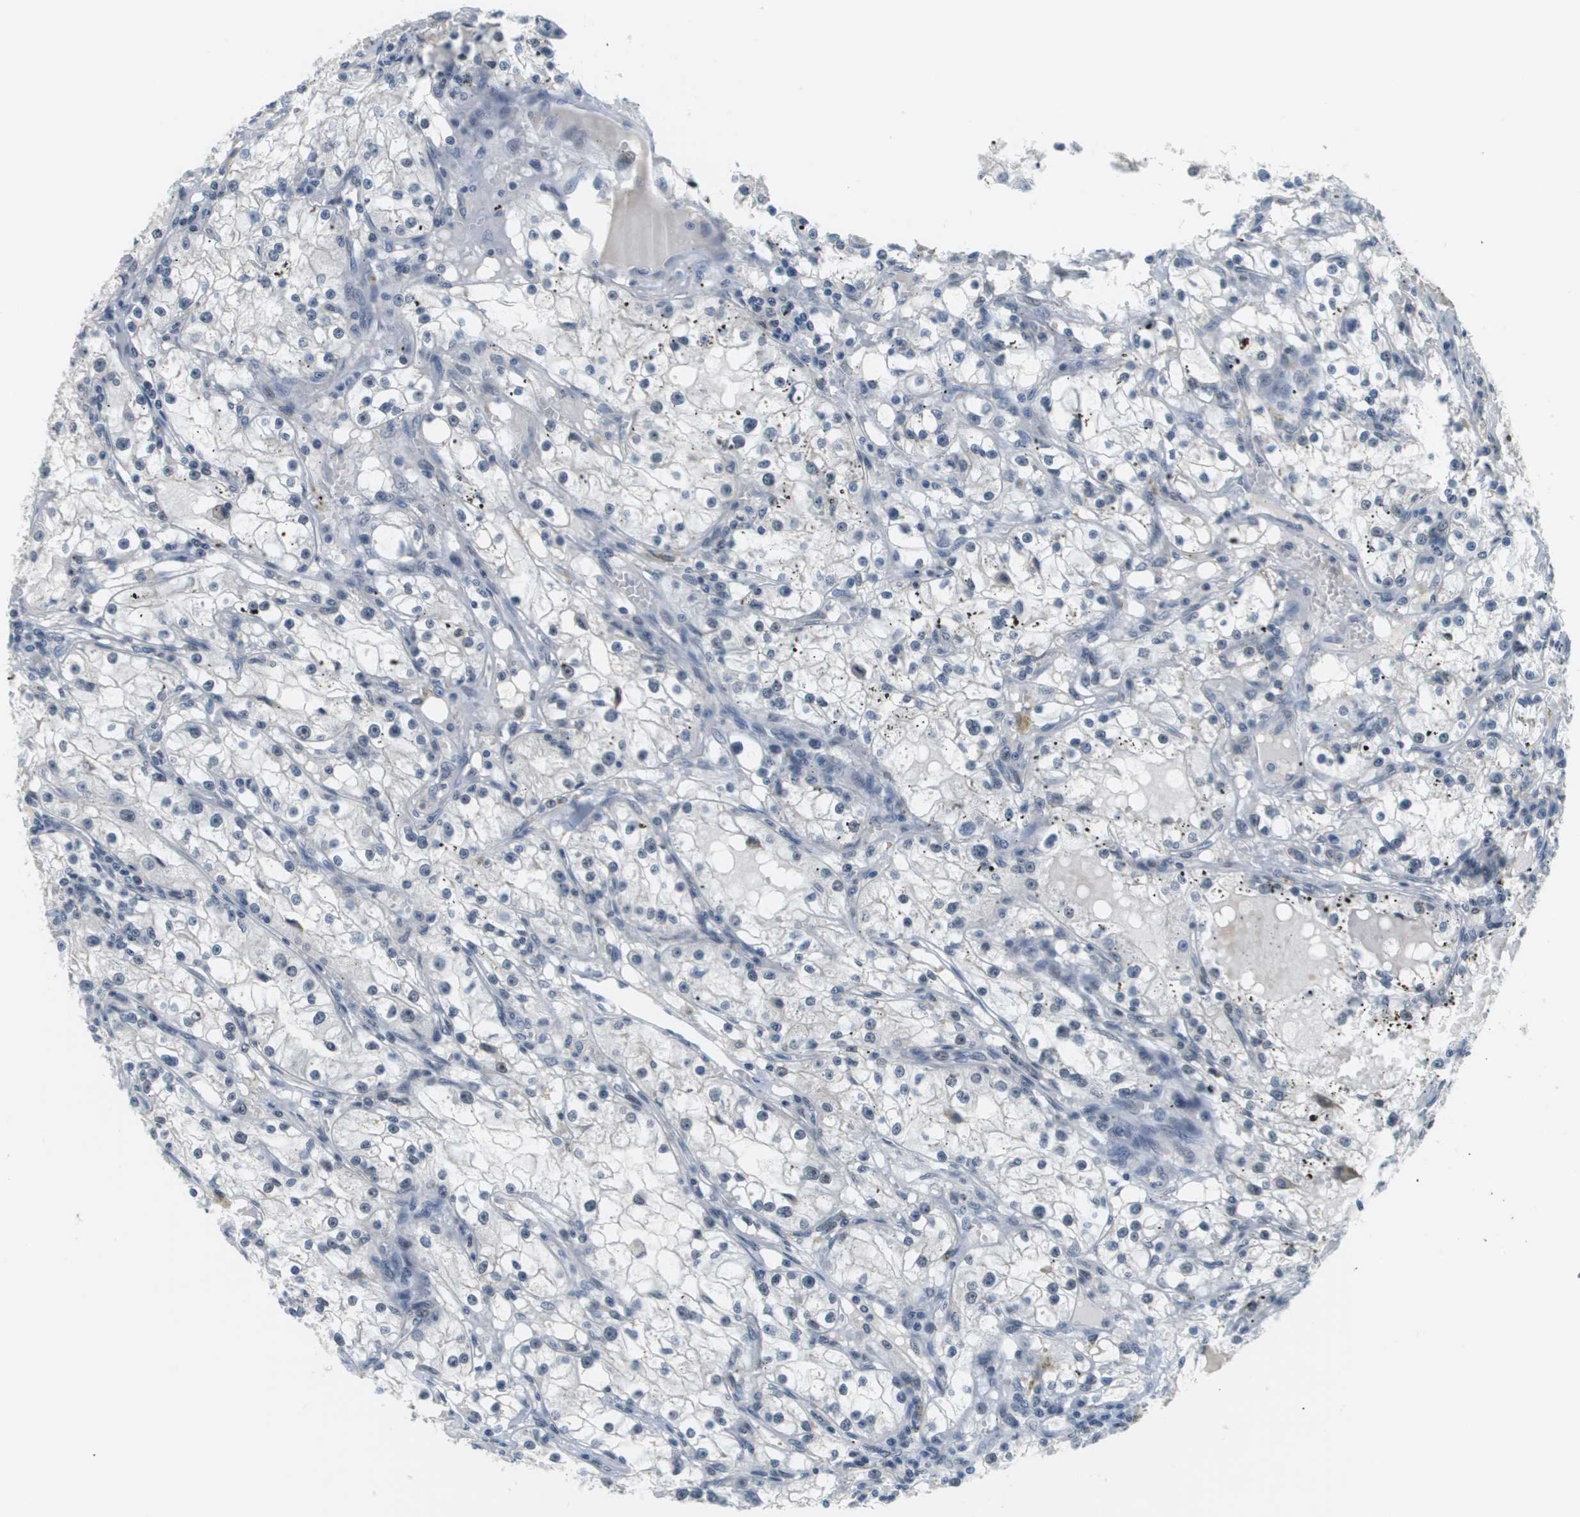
{"staining": {"intensity": "moderate", "quantity": "<25%", "location": "nuclear"}, "tissue": "renal cancer", "cell_type": "Tumor cells", "image_type": "cancer", "snomed": [{"axis": "morphology", "description": "Adenocarcinoma, NOS"}, {"axis": "topography", "description": "Kidney"}], "caption": "A photomicrograph of human renal adenocarcinoma stained for a protein reveals moderate nuclear brown staining in tumor cells.", "gene": "CBX5", "patient": {"sex": "male", "age": 56}}